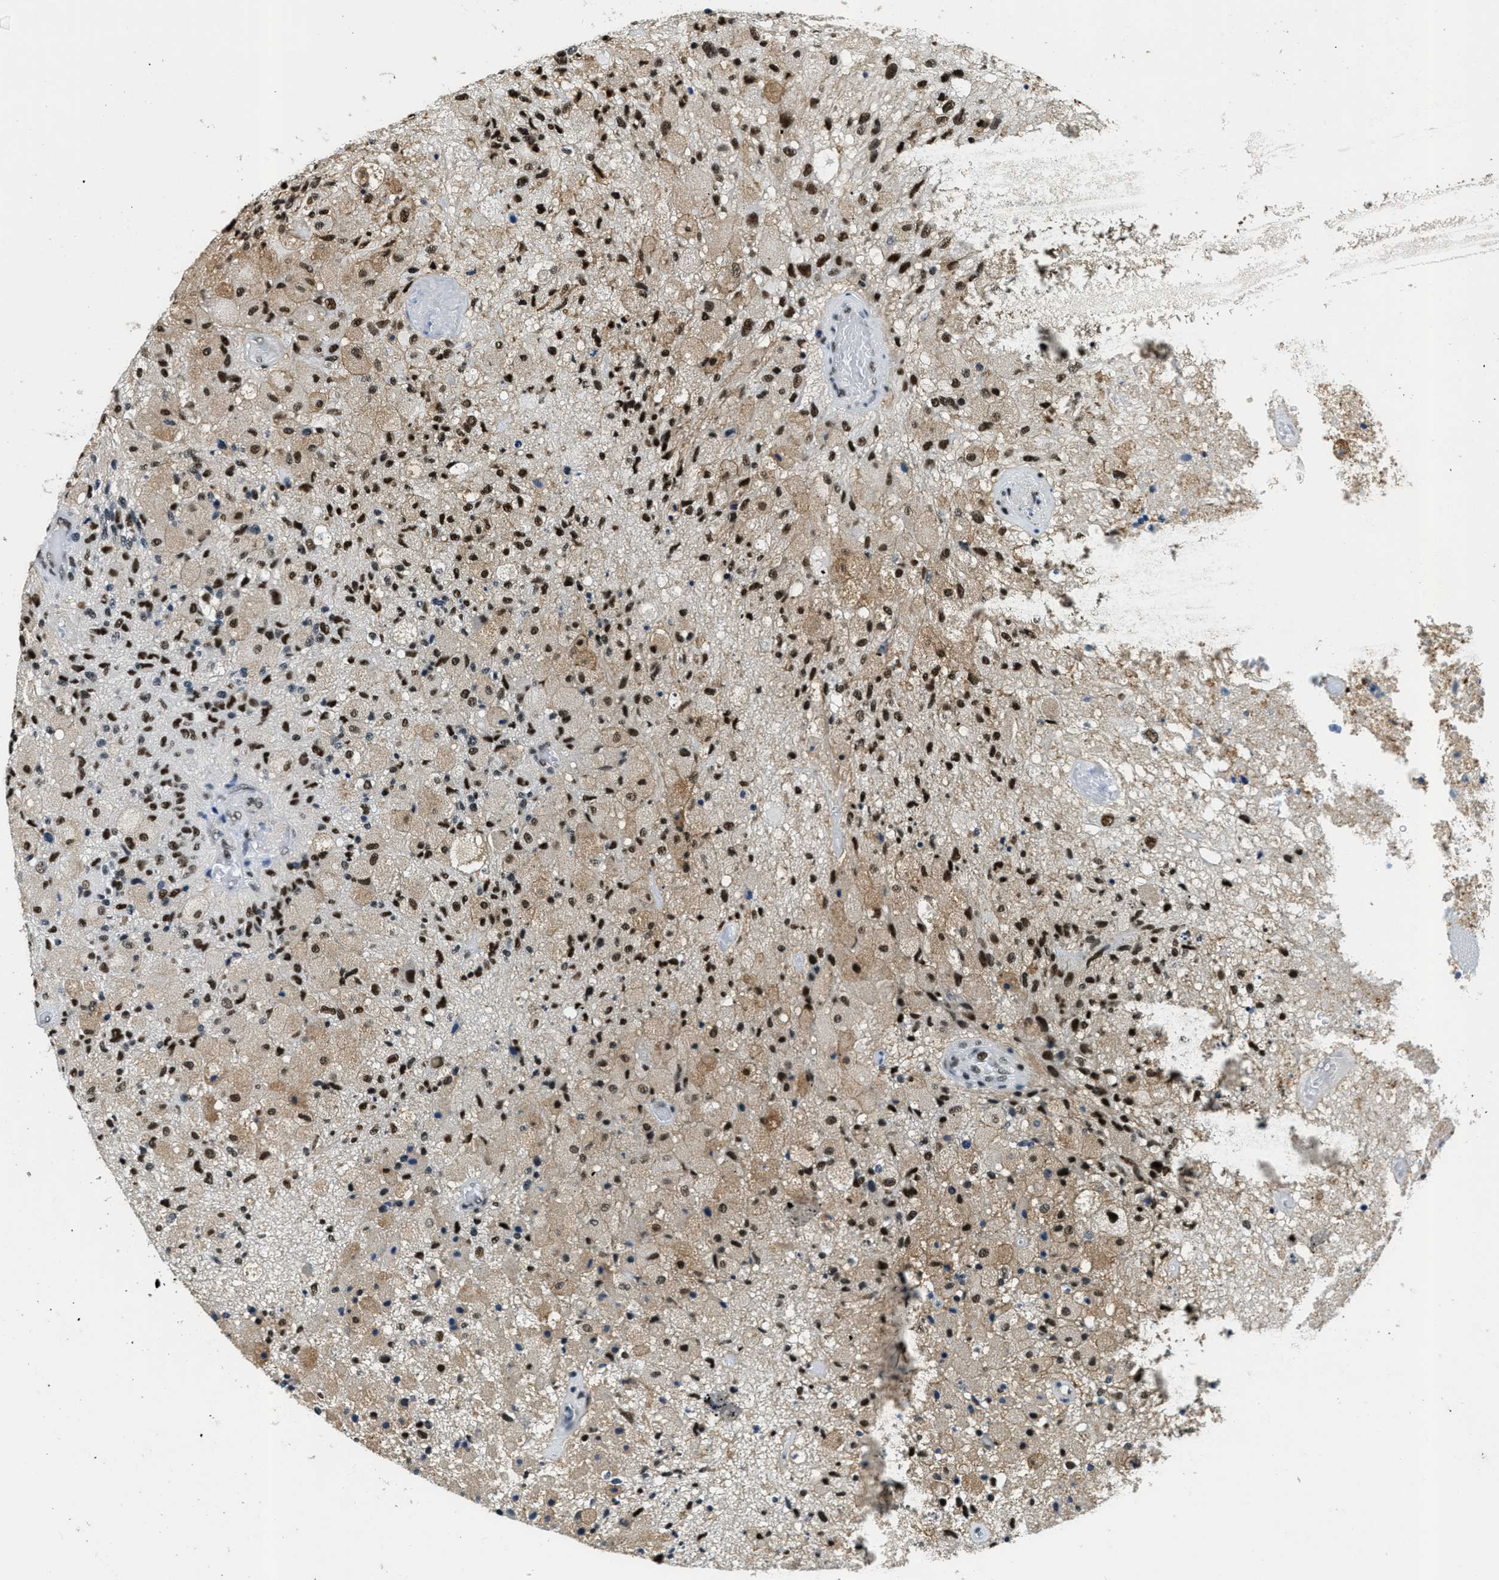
{"staining": {"intensity": "strong", "quantity": ">75%", "location": "nuclear"}, "tissue": "glioma", "cell_type": "Tumor cells", "image_type": "cancer", "snomed": [{"axis": "morphology", "description": "Normal tissue, NOS"}, {"axis": "morphology", "description": "Glioma, malignant, High grade"}, {"axis": "topography", "description": "Cerebral cortex"}], "caption": "Human glioma stained with a protein marker displays strong staining in tumor cells.", "gene": "SSB", "patient": {"sex": "male", "age": 77}}